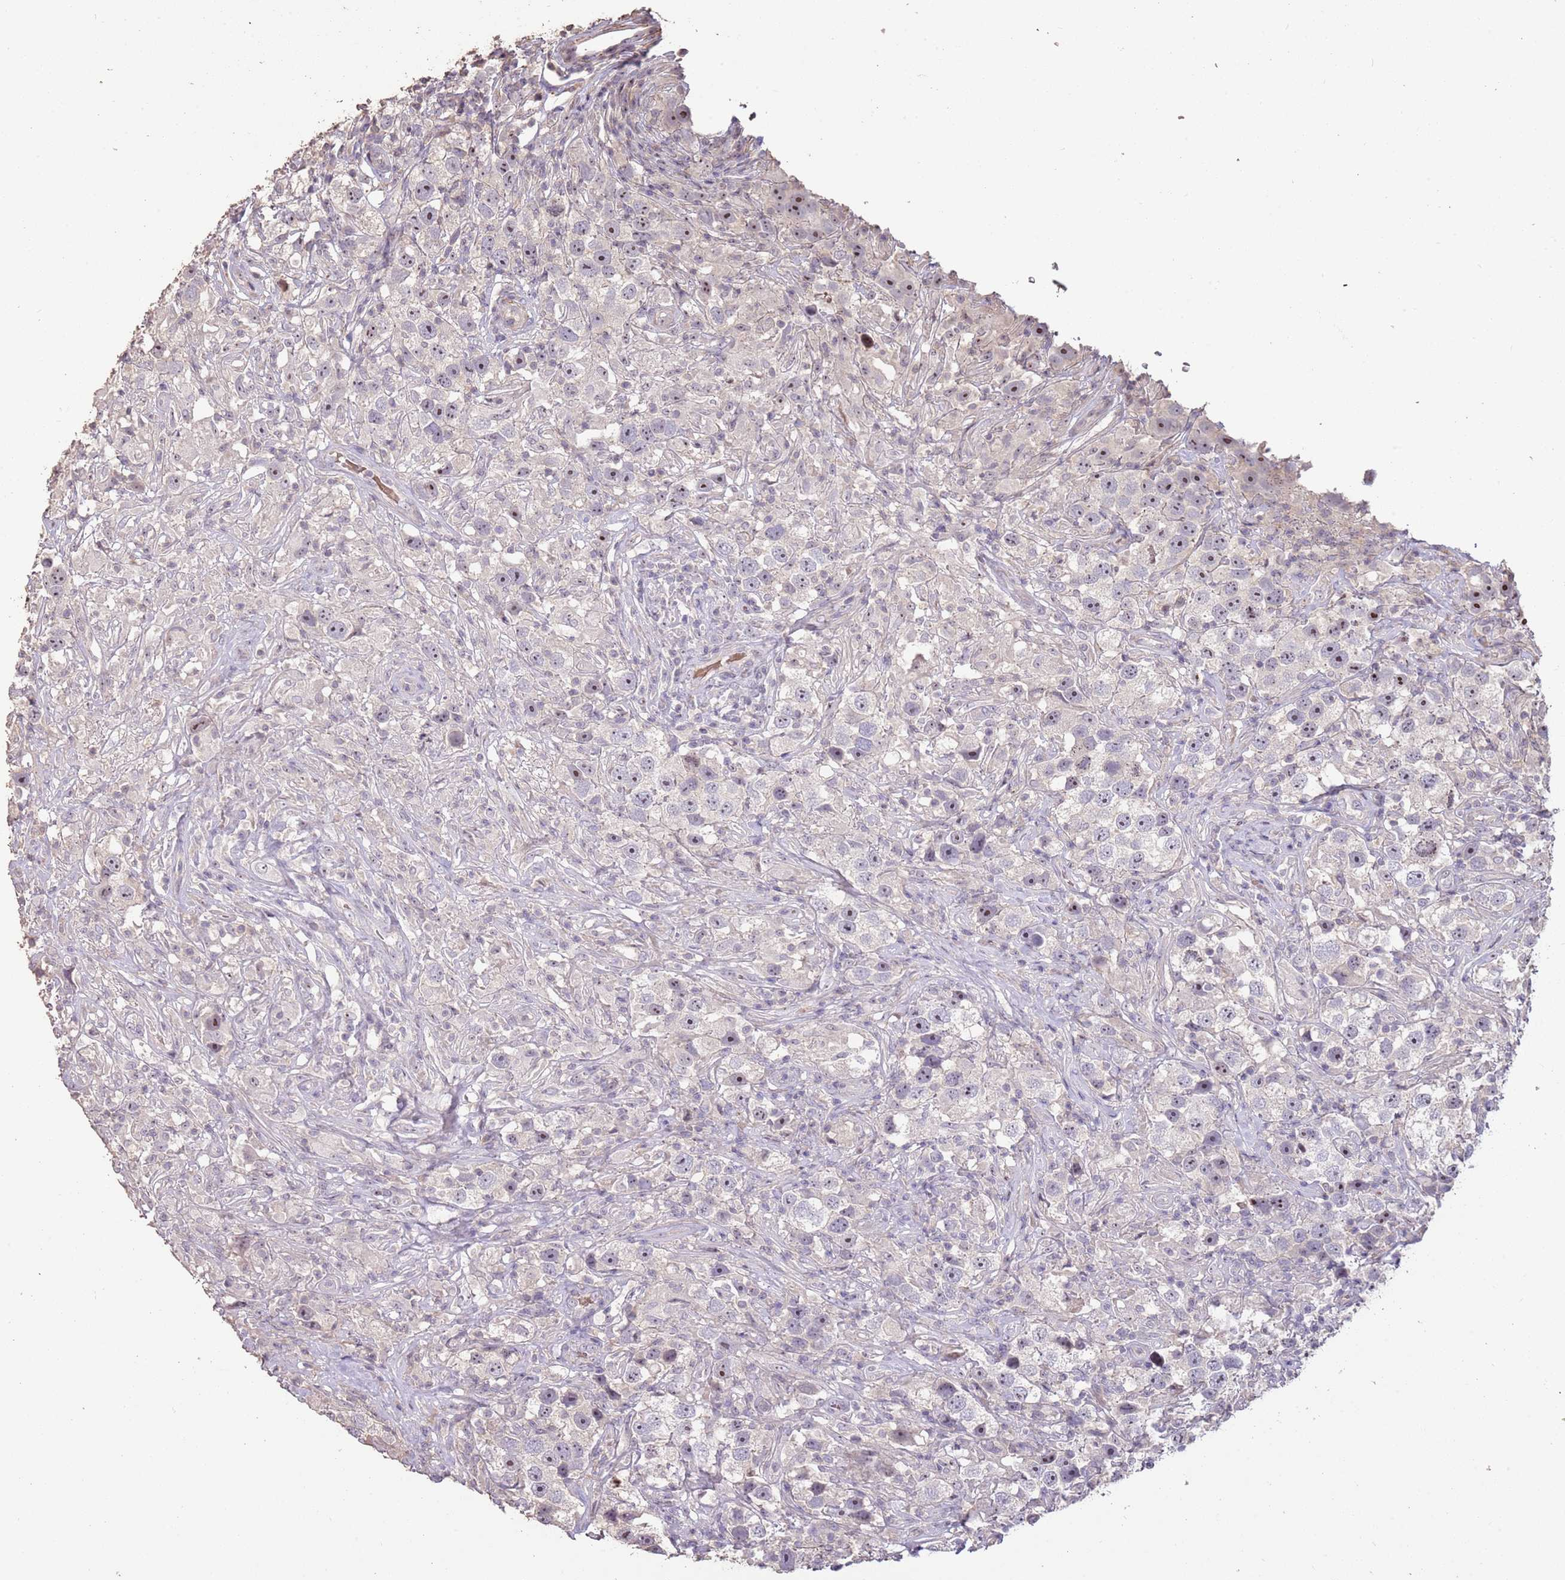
{"staining": {"intensity": "negative", "quantity": "none", "location": "none"}, "tissue": "testis cancer", "cell_type": "Tumor cells", "image_type": "cancer", "snomed": [{"axis": "morphology", "description": "Seminoma, NOS"}, {"axis": "topography", "description": "Testis"}], "caption": "Testis cancer was stained to show a protein in brown. There is no significant positivity in tumor cells.", "gene": "ADTRP", "patient": {"sex": "male", "age": 49}}